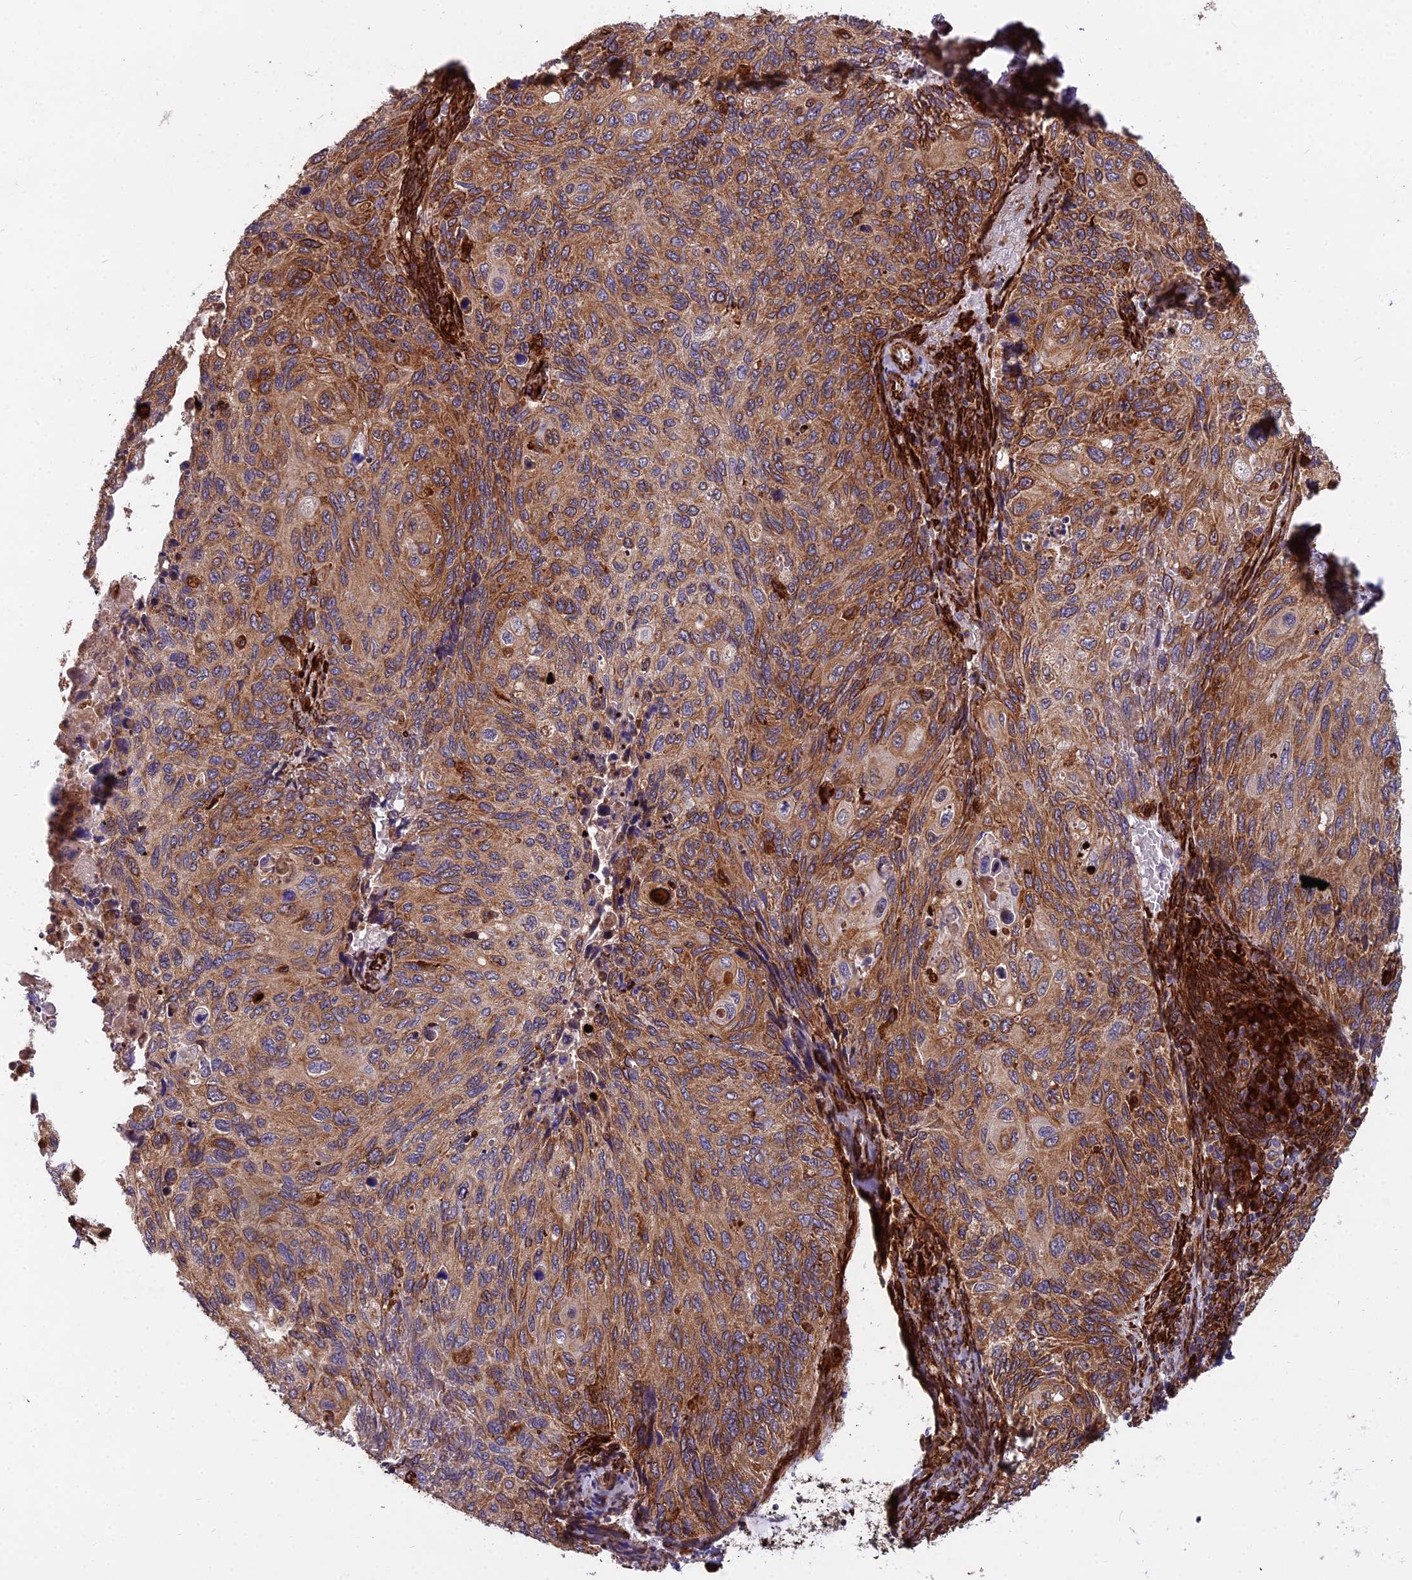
{"staining": {"intensity": "moderate", "quantity": ">75%", "location": "cytoplasmic/membranous"}, "tissue": "cervical cancer", "cell_type": "Tumor cells", "image_type": "cancer", "snomed": [{"axis": "morphology", "description": "Squamous cell carcinoma, NOS"}, {"axis": "topography", "description": "Cervix"}], "caption": "Immunohistochemistry micrograph of human cervical squamous cell carcinoma stained for a protein (brown), which demonstrates medium levels of moderate cytoplasmic/membranous positivity in about >75% of tumor cells.", "gene": "NDUFAF7", "patient": {"sex": "female", "age": 70}}